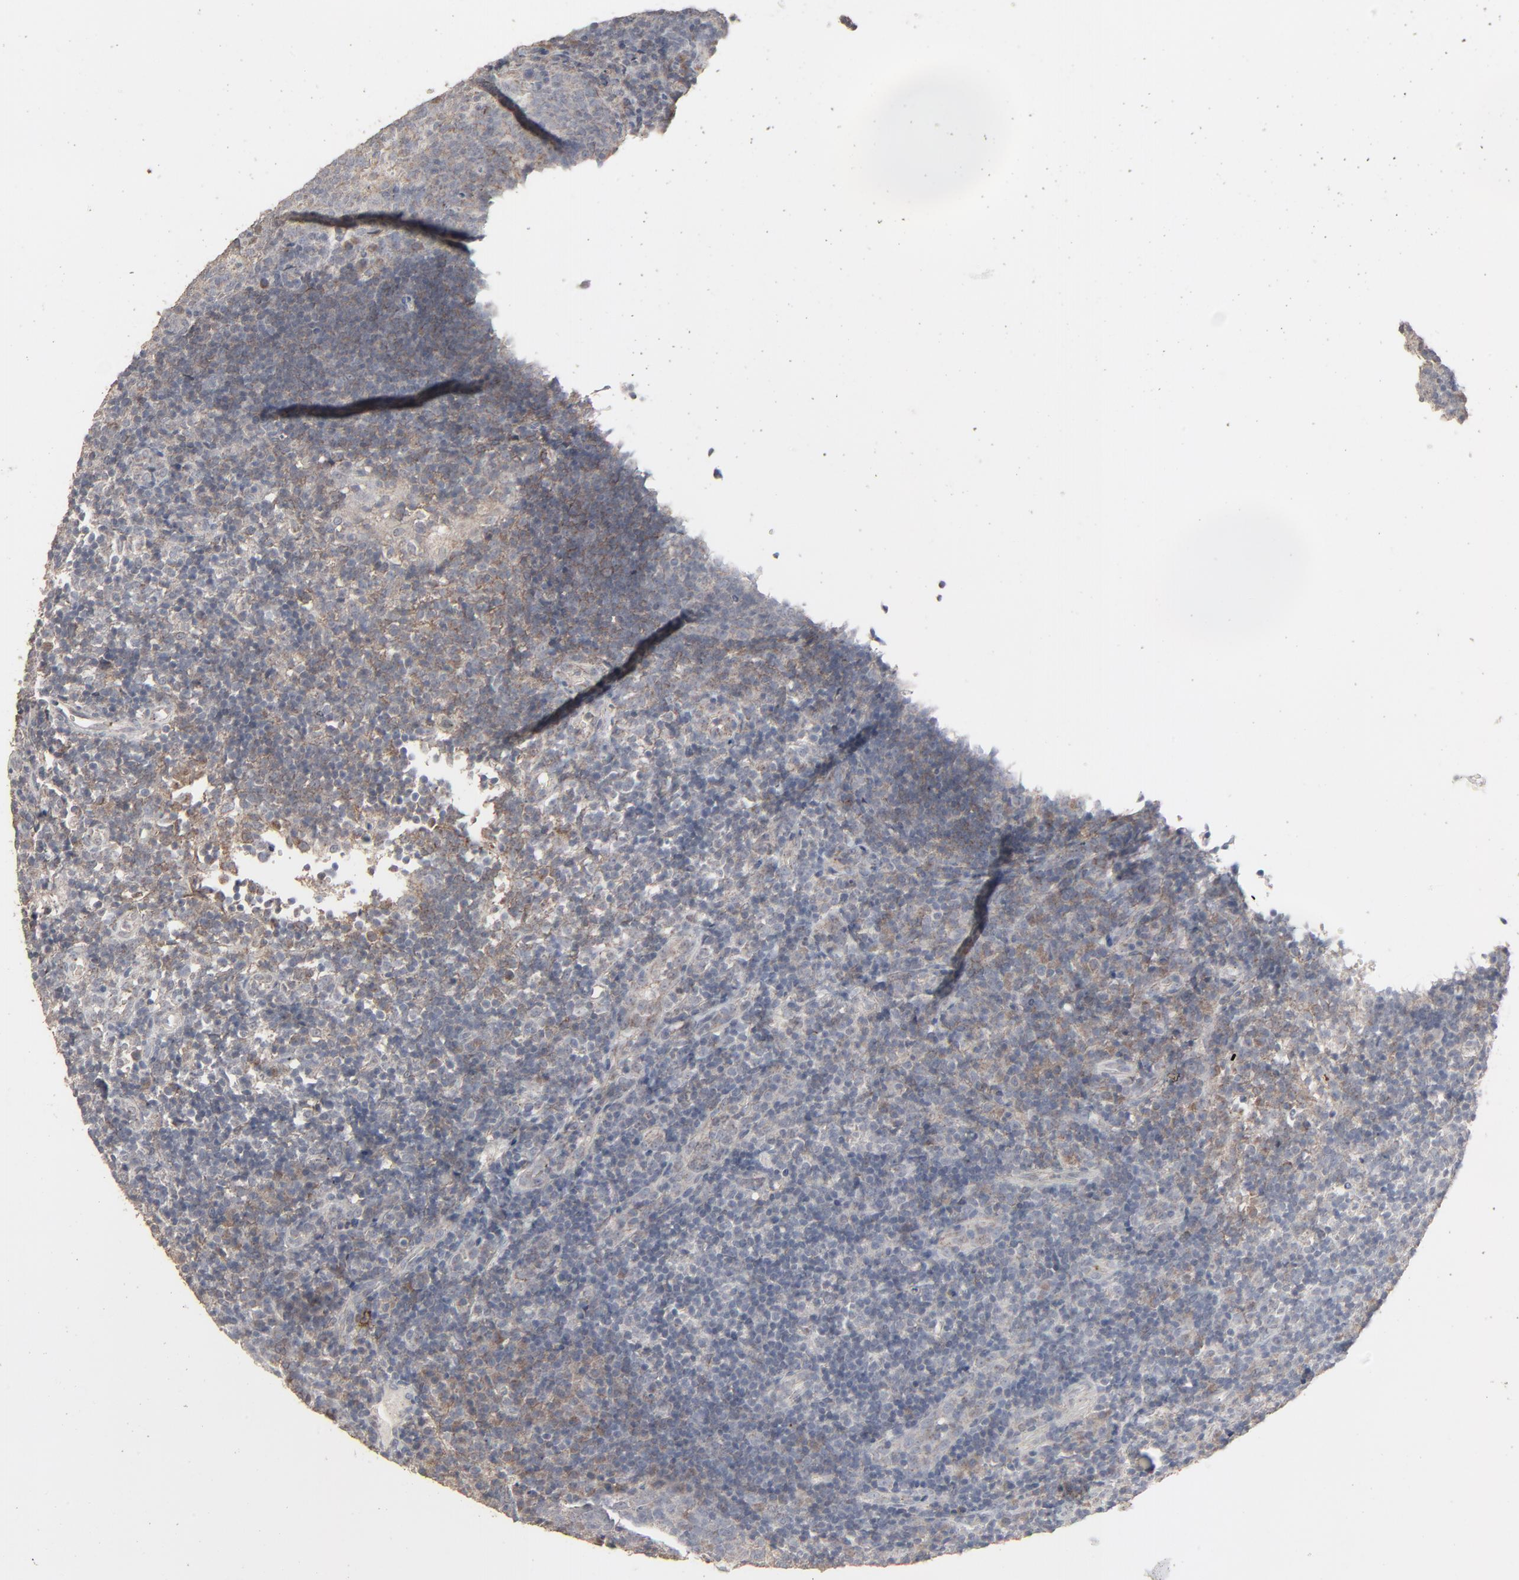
{"staining": {"intensity": "weak", "quantity": "25%-75%", "location": "cytoplasmic/membranous"}, "tissue": "tonsil", "cell_type": "Germinal center cells", "image_type": "normal", "snomed": [{"axis": "morphology", "description": "Normal tissue, NOS"}, {"axis": "topography", "description": "Tonsil"}], "caption": "Immunohistochemical staining of unremarkable human tonsil exhibits weak cytoplasmic/membranous protein positivity in about 25%-75% of germinal center cells.", "gene": "JAM3", "patient": {"sex": "female", "age": 40}}